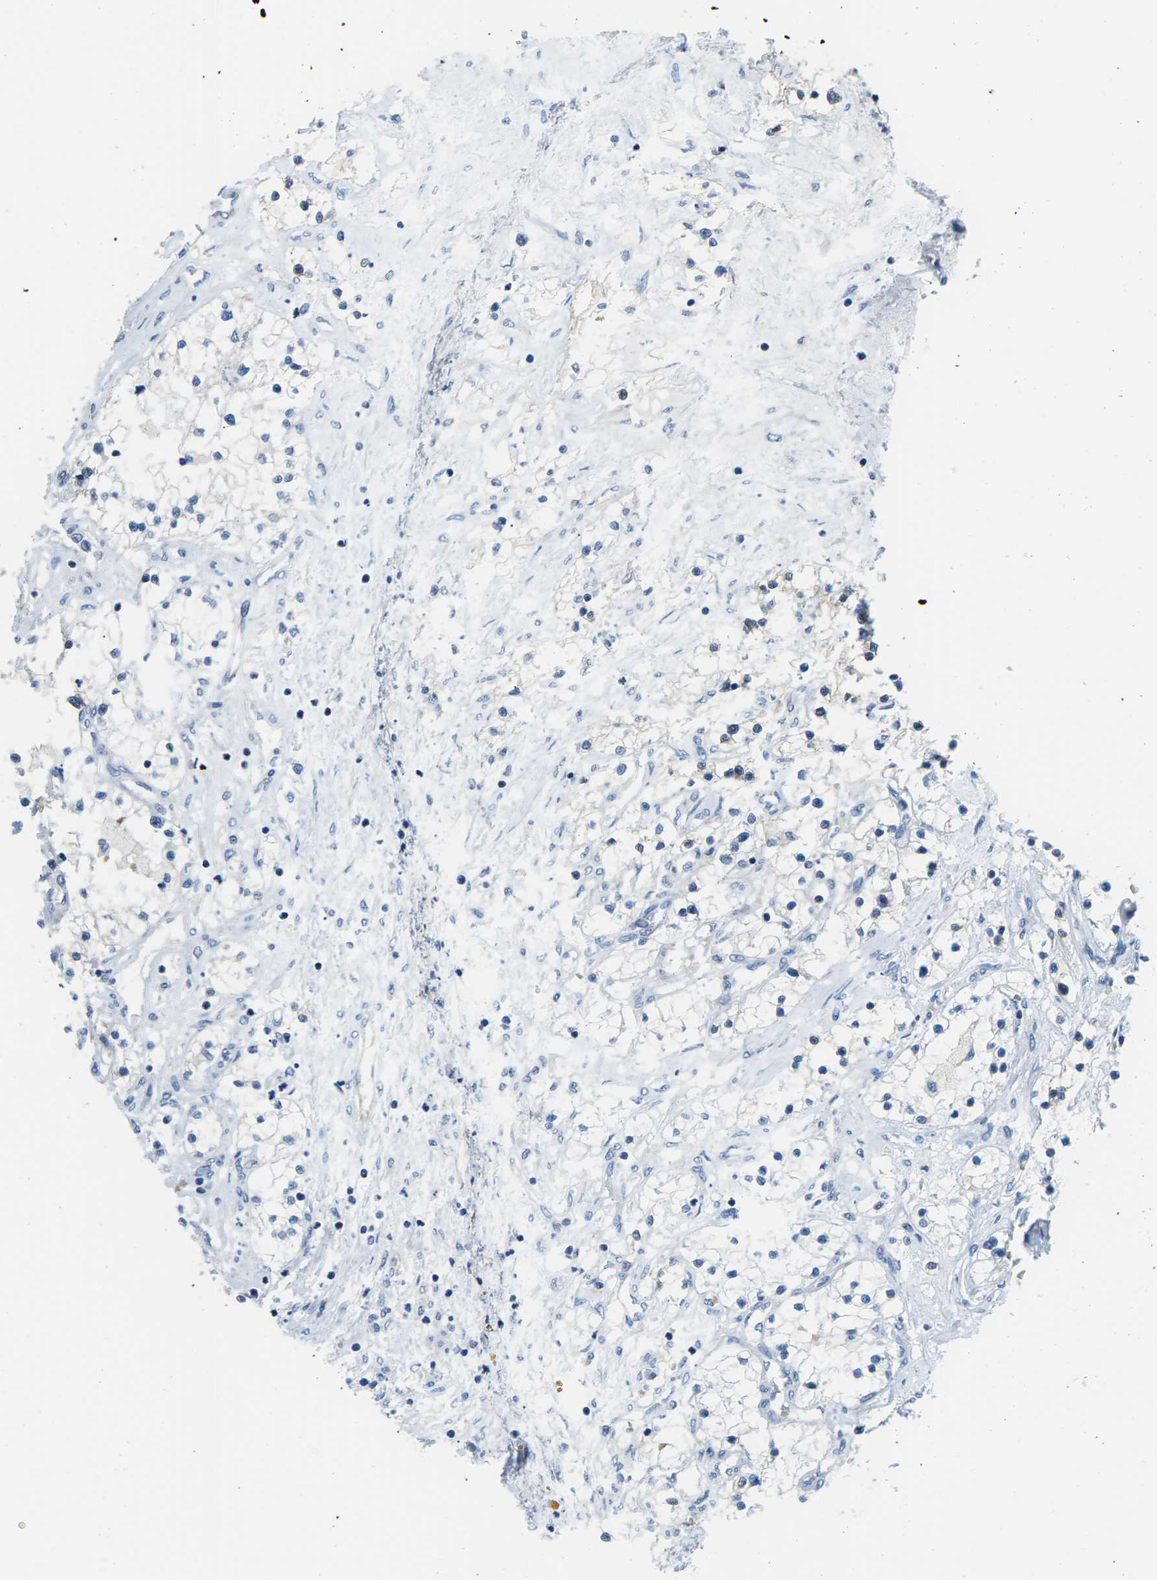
{"staining": {"intensity": "negative", "quantity": "none", "location": "none"}, "tissue": "renal cancer", "cell_type": "Tumor cells", "image_type": "cancer", "snomed": [{"axis": "morphology", "description": "Adenocarcinoma, NOS"}, {"axis": "topography", "description": "Kidney"}], "caption": "This is an IHC histopathology image of human renal cancer (adenocarcinoma). There is no staining in tumor cells.", "gene": "PSAT1", "patient": {"sex": "male", "age": 68}}